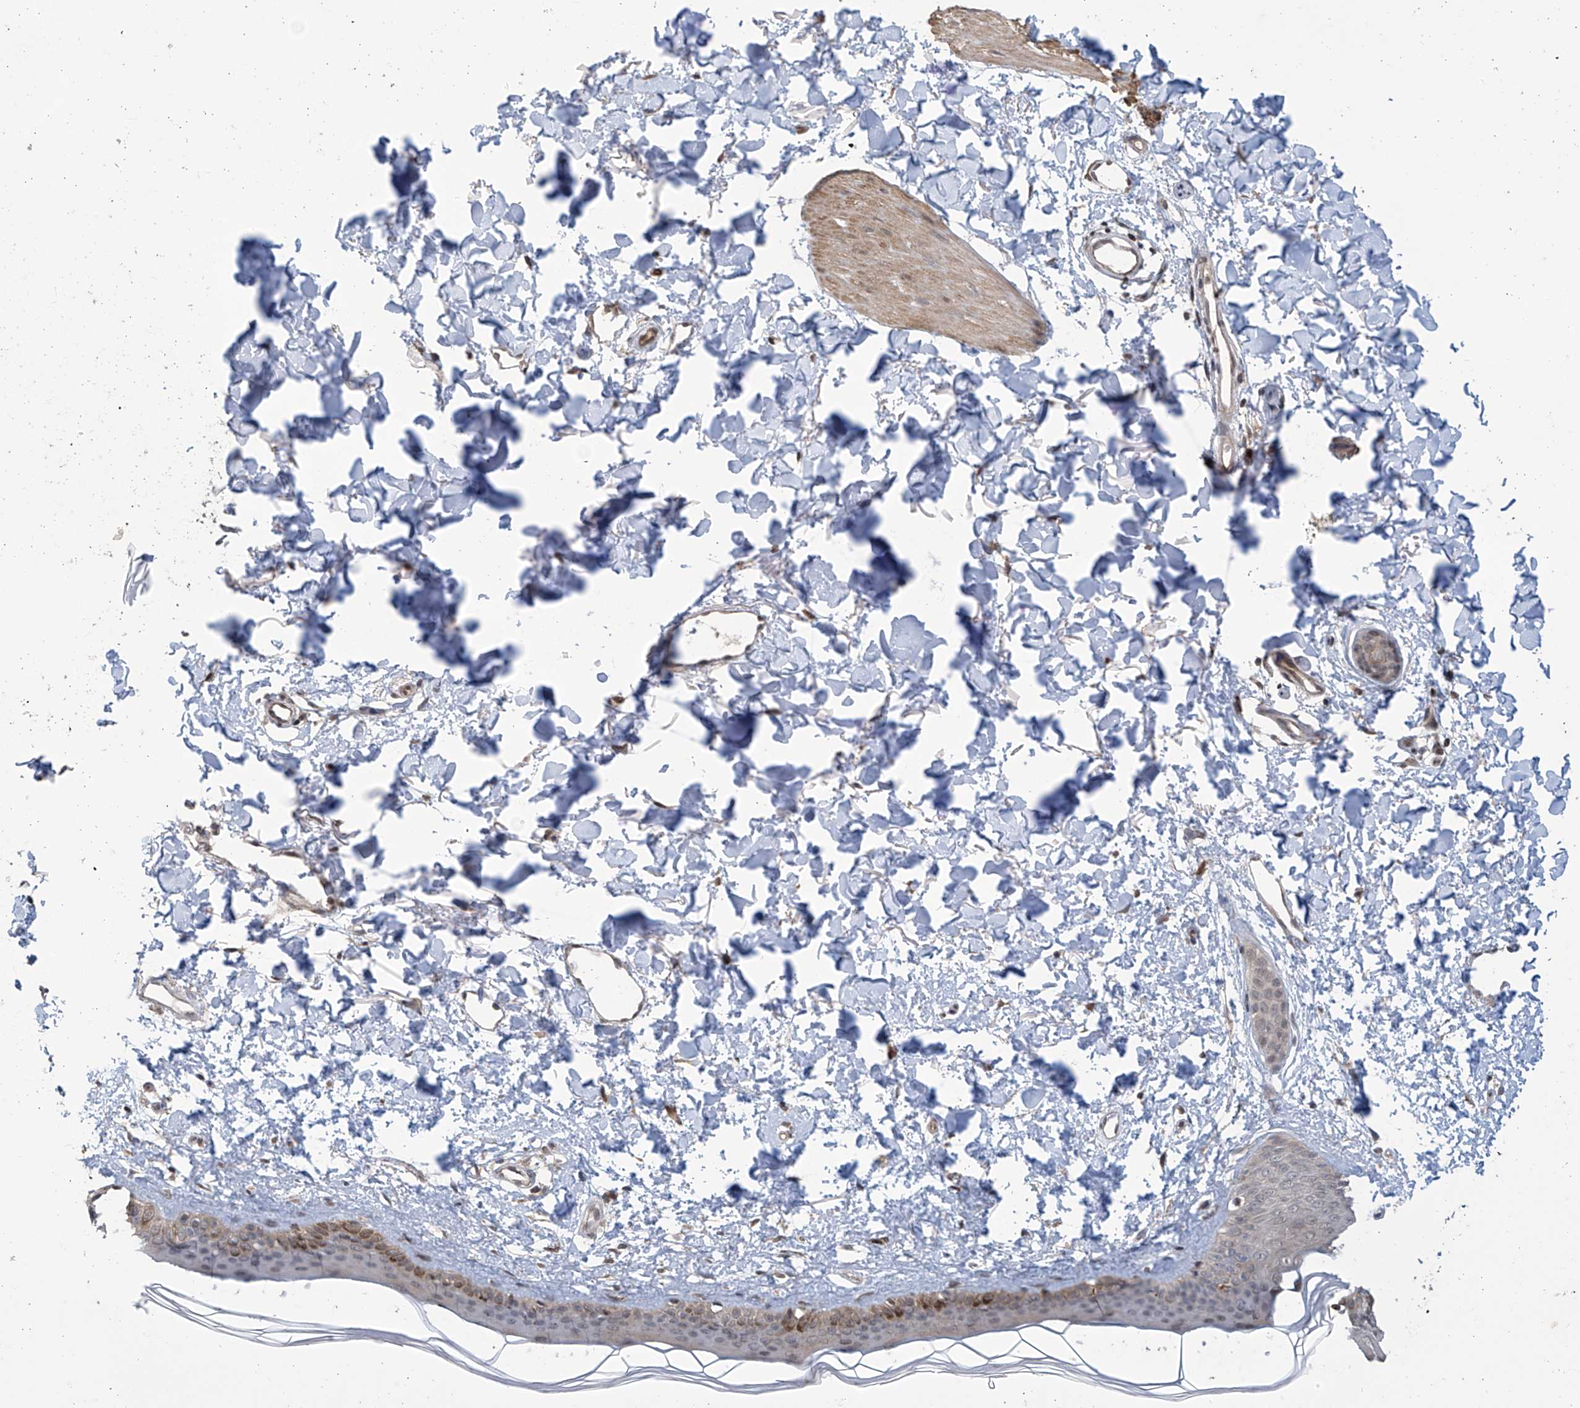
{"staining": {"intensity": "moderate", "quantity": ">75%", "location": "cytoplasmic/membranous"}, "tissue": "skin", "cell_type": "Fibroblasts", "image_type": "normal", "snomed": [{"axis": "morphology", "description": "Normal tissue, NOS"}, {"axis": "topography", "description": "Skin"}], "caption": "Approximately >75% of fibroblasts in benign skin exhibit moderate cytoplasmic/membranous protein expression as visualized by brown immunohistochemical staining.", "gene": "ABHD13", "patient": {"sex": "female", "age": 58}}